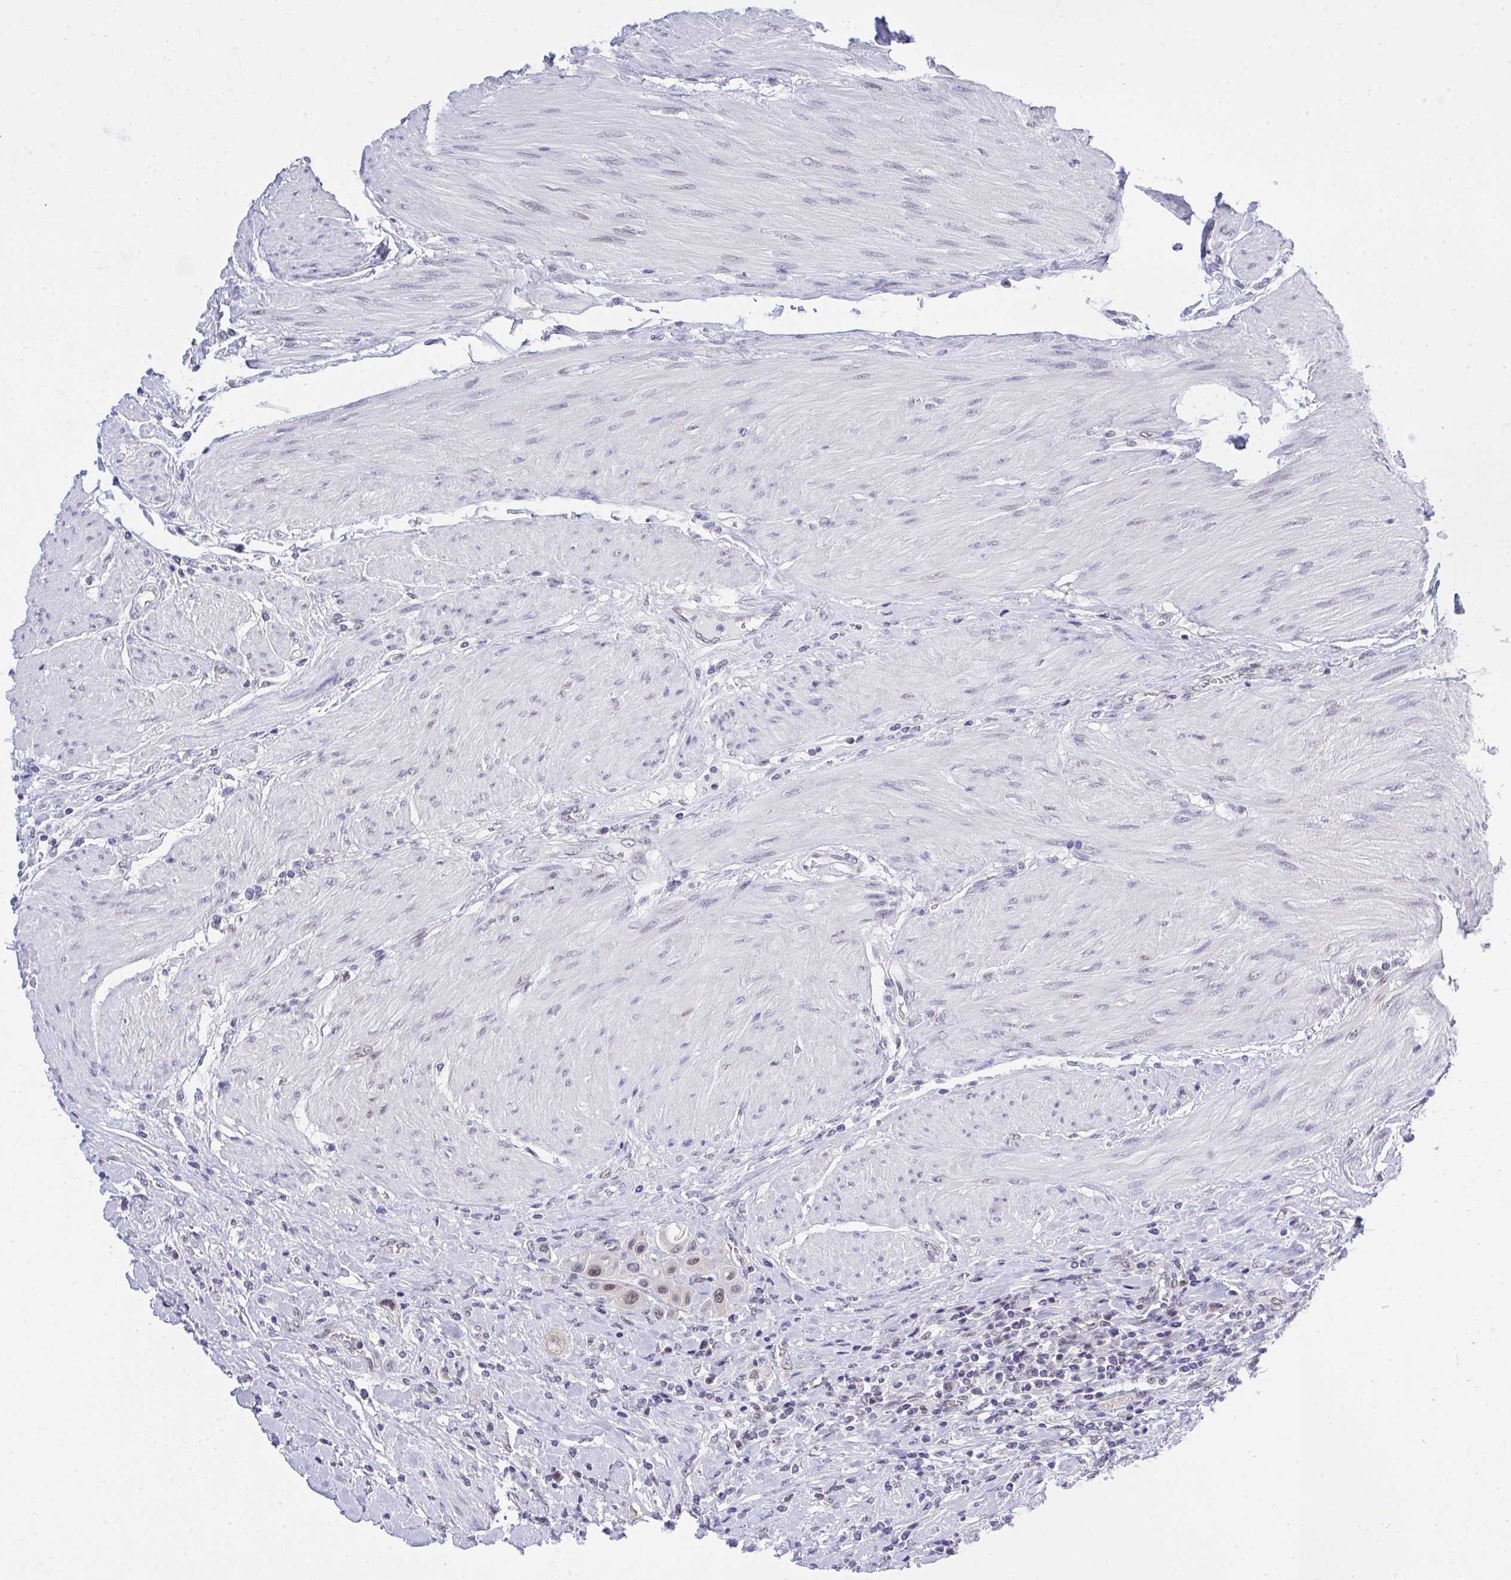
{"staining": {"intensity": "weak", "quantity": ">75%", "location": "nuclear"}, "tissue": "urothelial cancer", "cell_type": "Tumor cells", "image_type": "cancer", "snomed": [{"axis": "morphology", "description": "Urothelial carcinoma, High grade"}, {"axis": "topography", "description": "Urinary bladder"}], "caption": "A brown stain highlights weak nuclear expression of a protein in high-grade urothelial carcinoma tumor cells. Ihc stains the protein of interest in brown and the nuclei are stained blue.", "gene": "THOP1", "patient": {"sex": "male", "age": 50}}